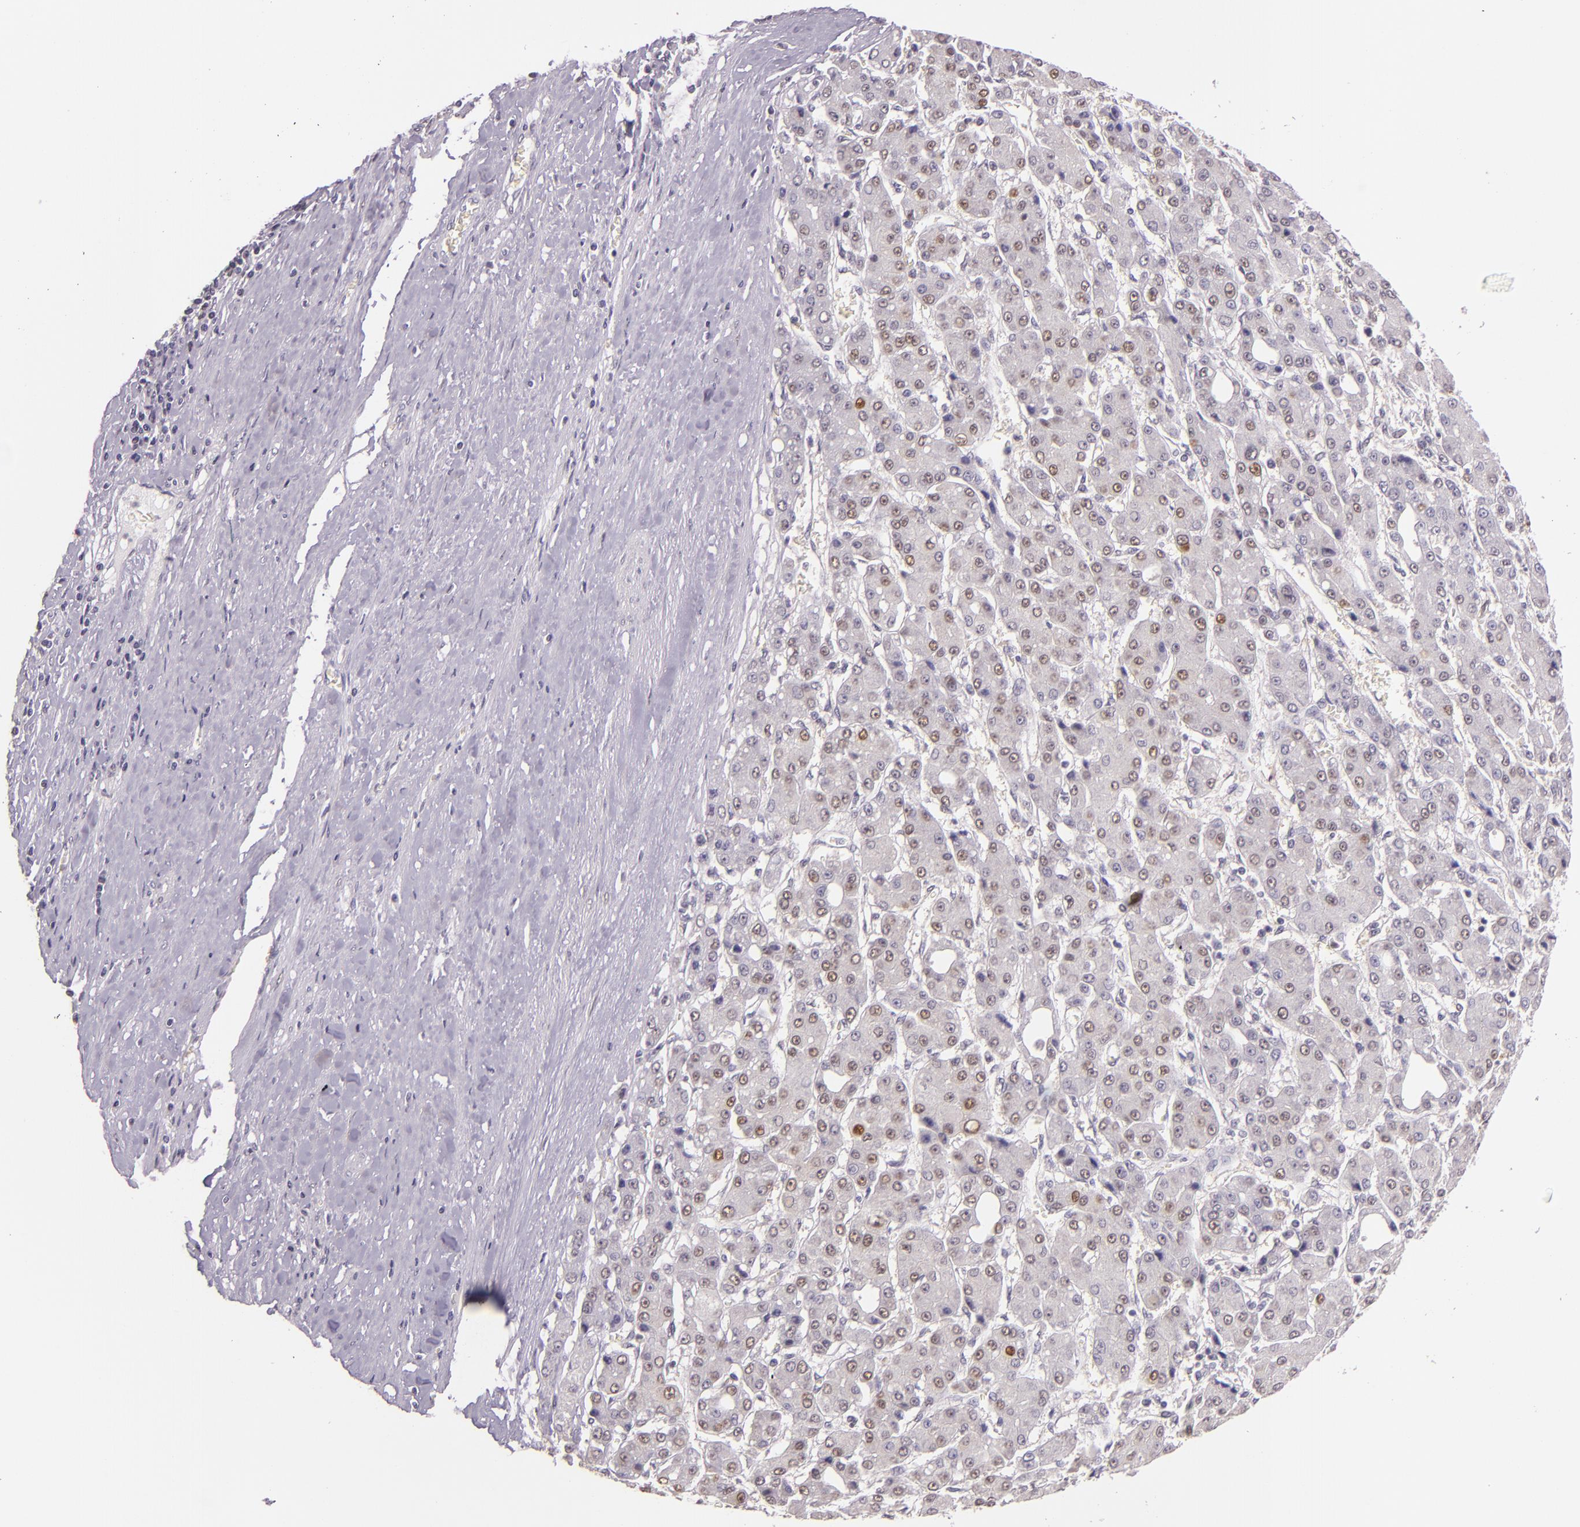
{"staining": {"intensity": "weak", "quantity": "25%-75%", "location": "nuclear"}, "tissue": "liver cancer", "cell_type": "Tumor cells", "image_type": "cancer", "snomed": [{"axis": "morphology", "description": "Carcinoma, Hepatocellular, NOS"}, {"axis": "topography", "description": "Liver"}], "caption": "IHC (DAB) staining of human liver cancer displays weak nuclear protein expression in about 25%-75% of tumor cells.", "gene": "HSPA8", "patient": {"sex": "male", "age": 69}}